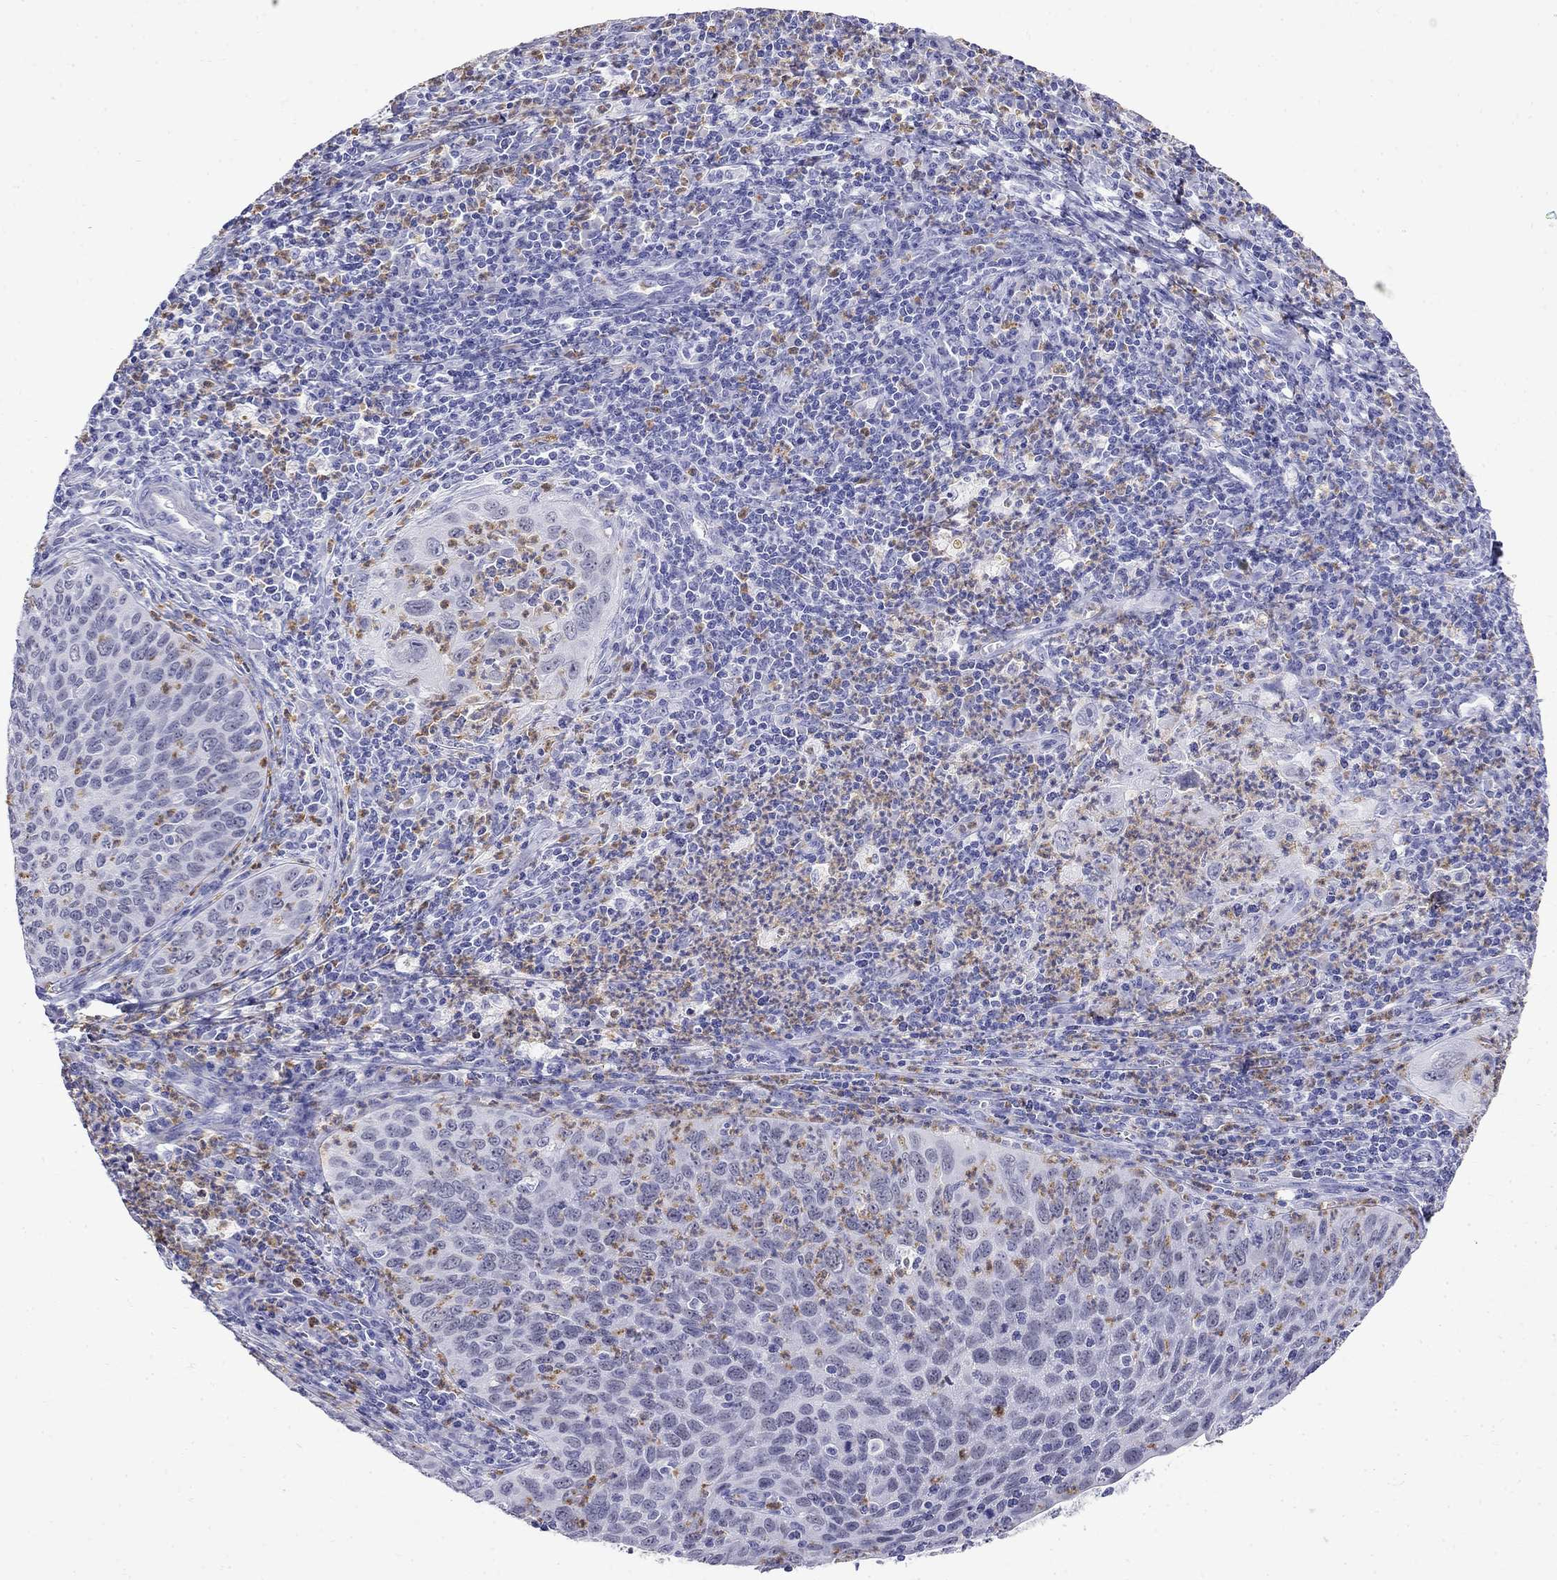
{"staining": {"intensity": "negative", "quantity": "none", "location": "none"}, "tissue": "cervical cancer", "cell_type": "Tumor cells", "image_type": "cancer", "snomed": [{"axis": "morphology", "description": "Squamous cell carcinoma, NOS"}, {"axis": "topography", "description": "Cervix"}], "caption": "Immunohistochemistry (IHC) image of neoplastic tissue: cervical squamous cell carcinoma stained with DAB displays no significant protein staining in tumor cells.", "gene": "PPP1R36", "patient": {"sex": "female", "age": 26}}